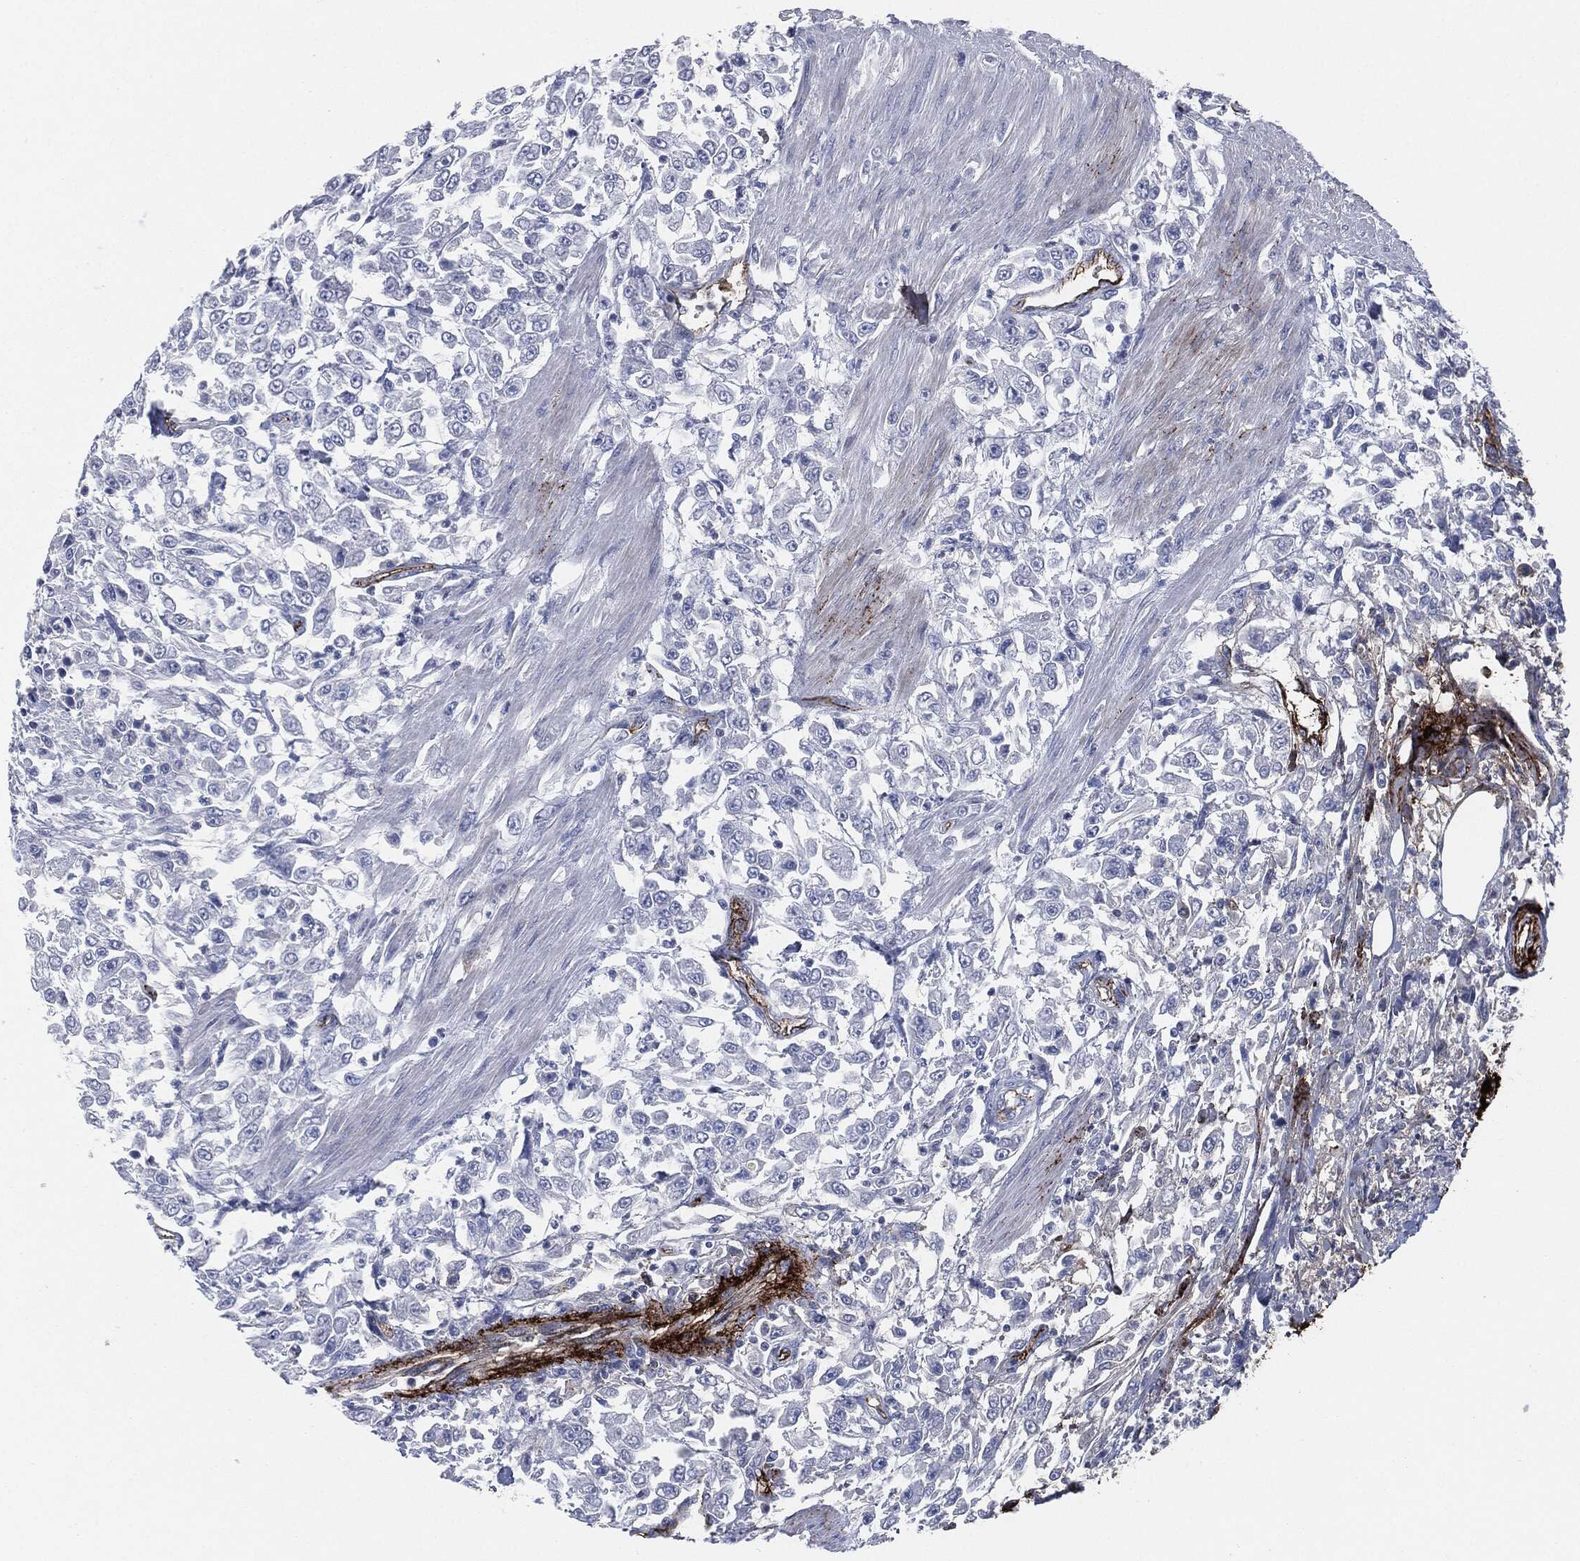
{"staining": {"intensity": "negative", "quantity": "none", "location": "none"}, "tissue": "urothelial cancer", "cell_type": "Tumor cells", "image_type": "cancer", "snomed": [{"axis": "morphology", "description": "Urothelial carcinoma, High grade"}, {"axis": "topography", "description": "Urinary bladder"}], "caption": "High magnification brightfield microscopy of urothelial cancer stained with DAB (3,3'-diaminobenzidine) (brown) and counterstained with hematoxylin (blue): tumor cells show no significant expression.", "gene": "APOB", "patient": {"sex": "male", "age": 46}}